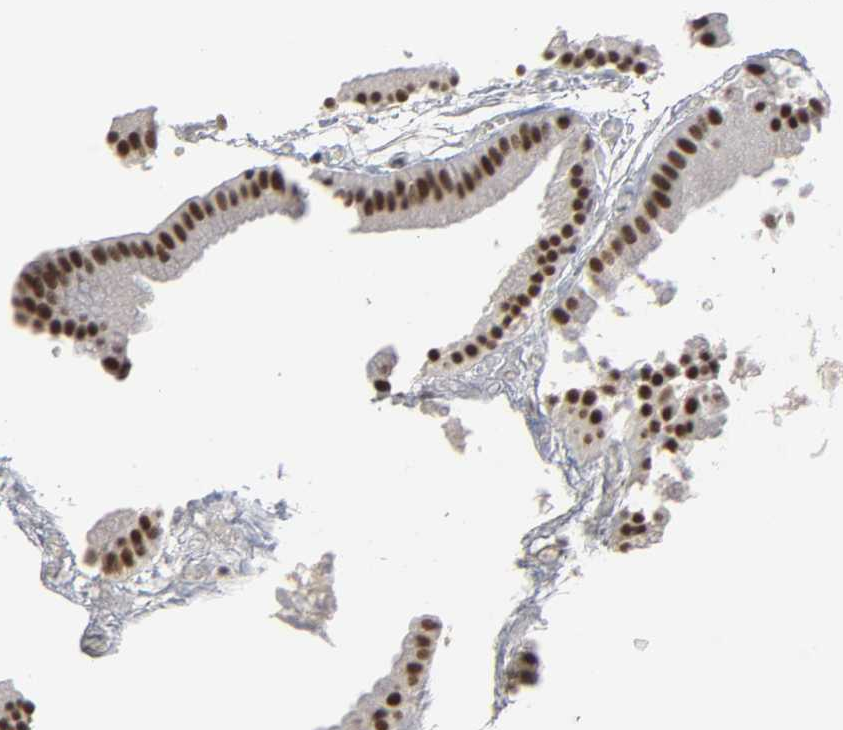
{"staining": {"intensity": "strong", "quantity": ">75%", "location": "nuclear"}, "tissue": "gallbladder", "cell_type": "Glandular cells", "image_type": "normal", "snomed": [{"axis": "morphology", "description": "Normal tissue, NOS"}, {"axis": "topography", "description": "Gallbladder"}], "caption": "A high-resolution image shows immunohistochemistry (IHC) staining of benign gallbladder, which demonstrates strong nuclear expression in about >75% of glandular cells.", "gene": "TRIM33", "patient": {"sex": "female", "age": 63}}